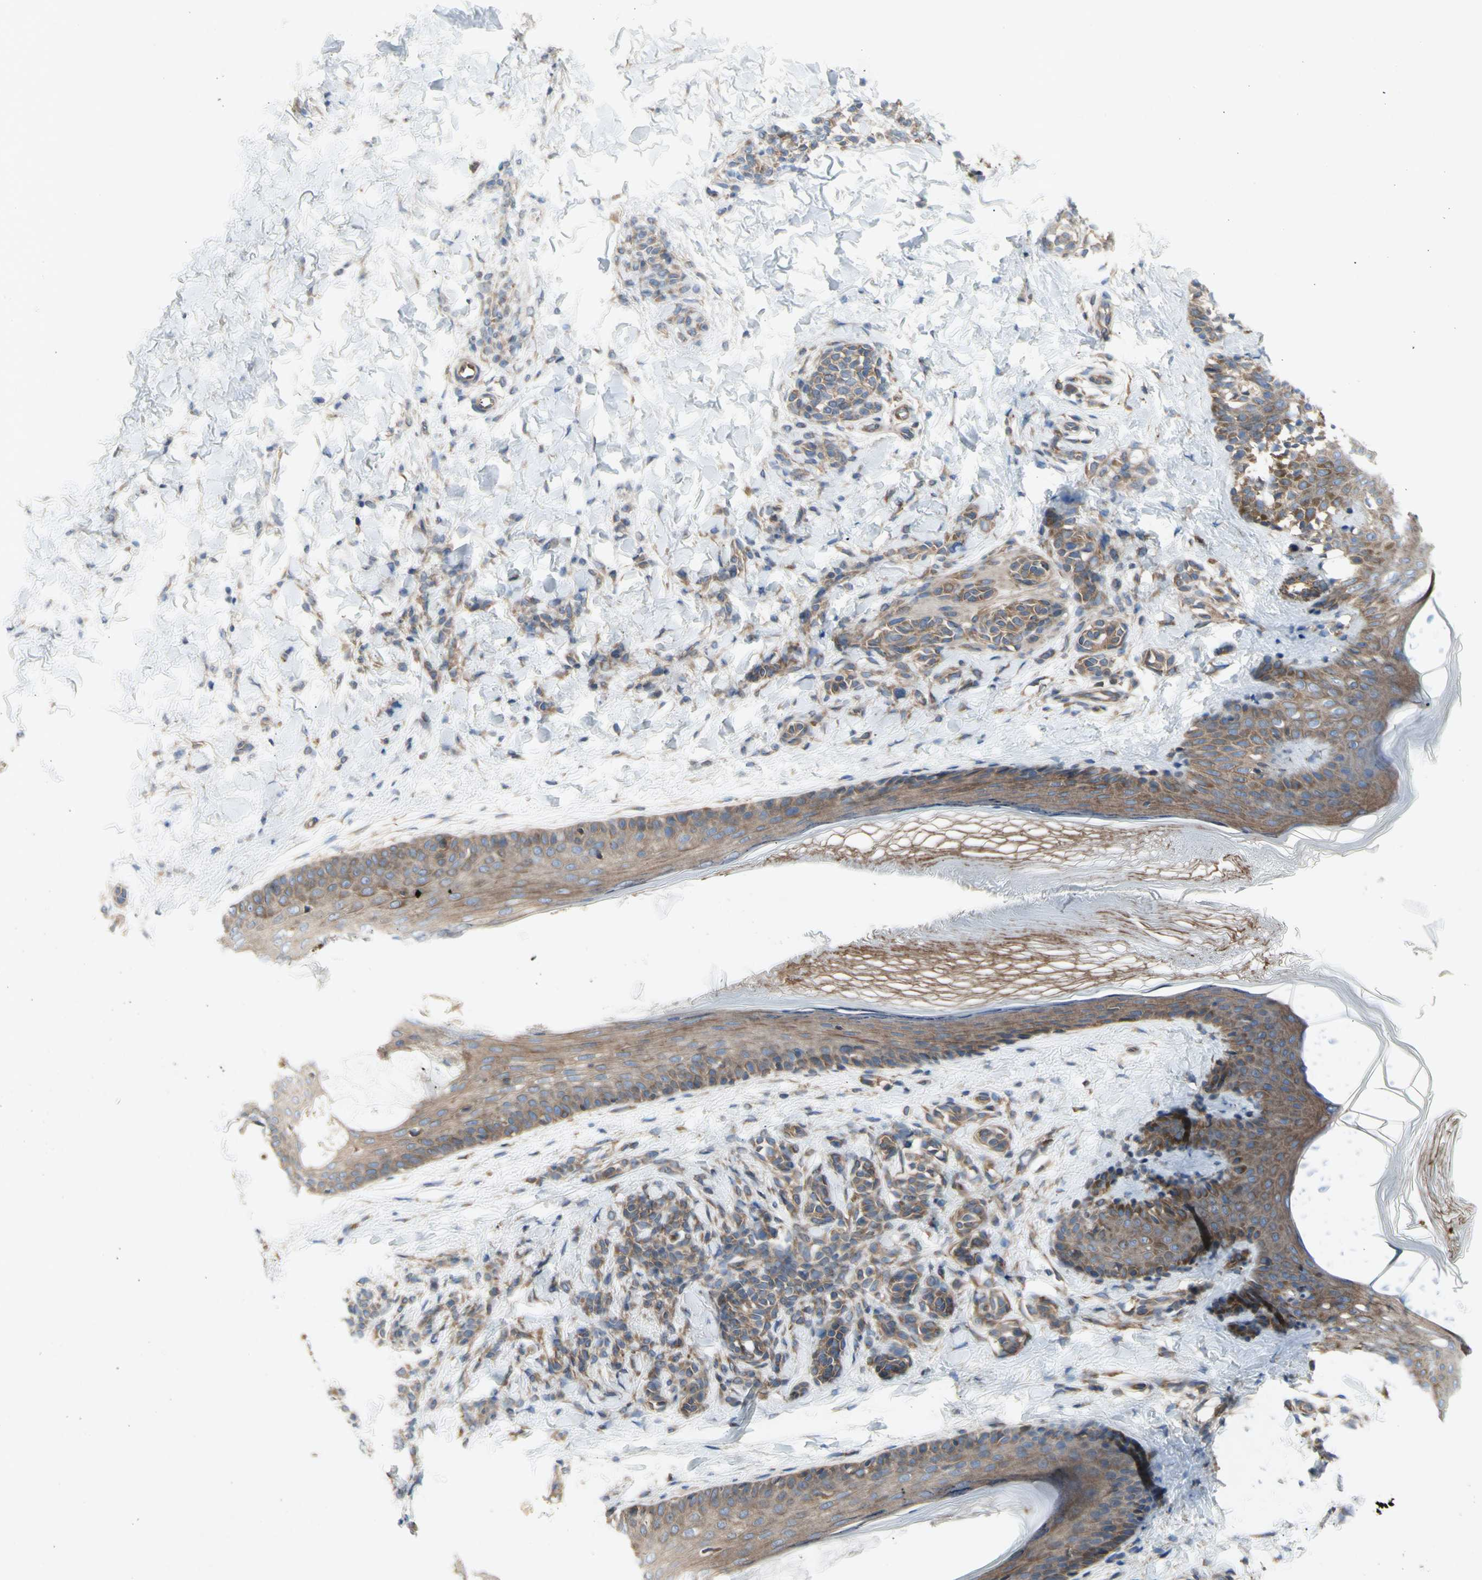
{"staining": {"intensity": "moderate", "quantity": ">75%", "location": "cytoplasmic/membranous"}, "tissue": "skin", "cell_type": "Fibroblasts", "image_type": "normal", "snomed": [{"axis": "morphology", "description": "Normal tissue, NOS"}, {"axis": "topography", "description": "Skin"}], "caption": "This is an image of immunohistochemistry staining of unremarkable skin, which shows moderate staining in the cytoplasmic/membranous of fibroblasts.", "gene": "KLC1", "patient": {"sex": "male", "age": 16}}